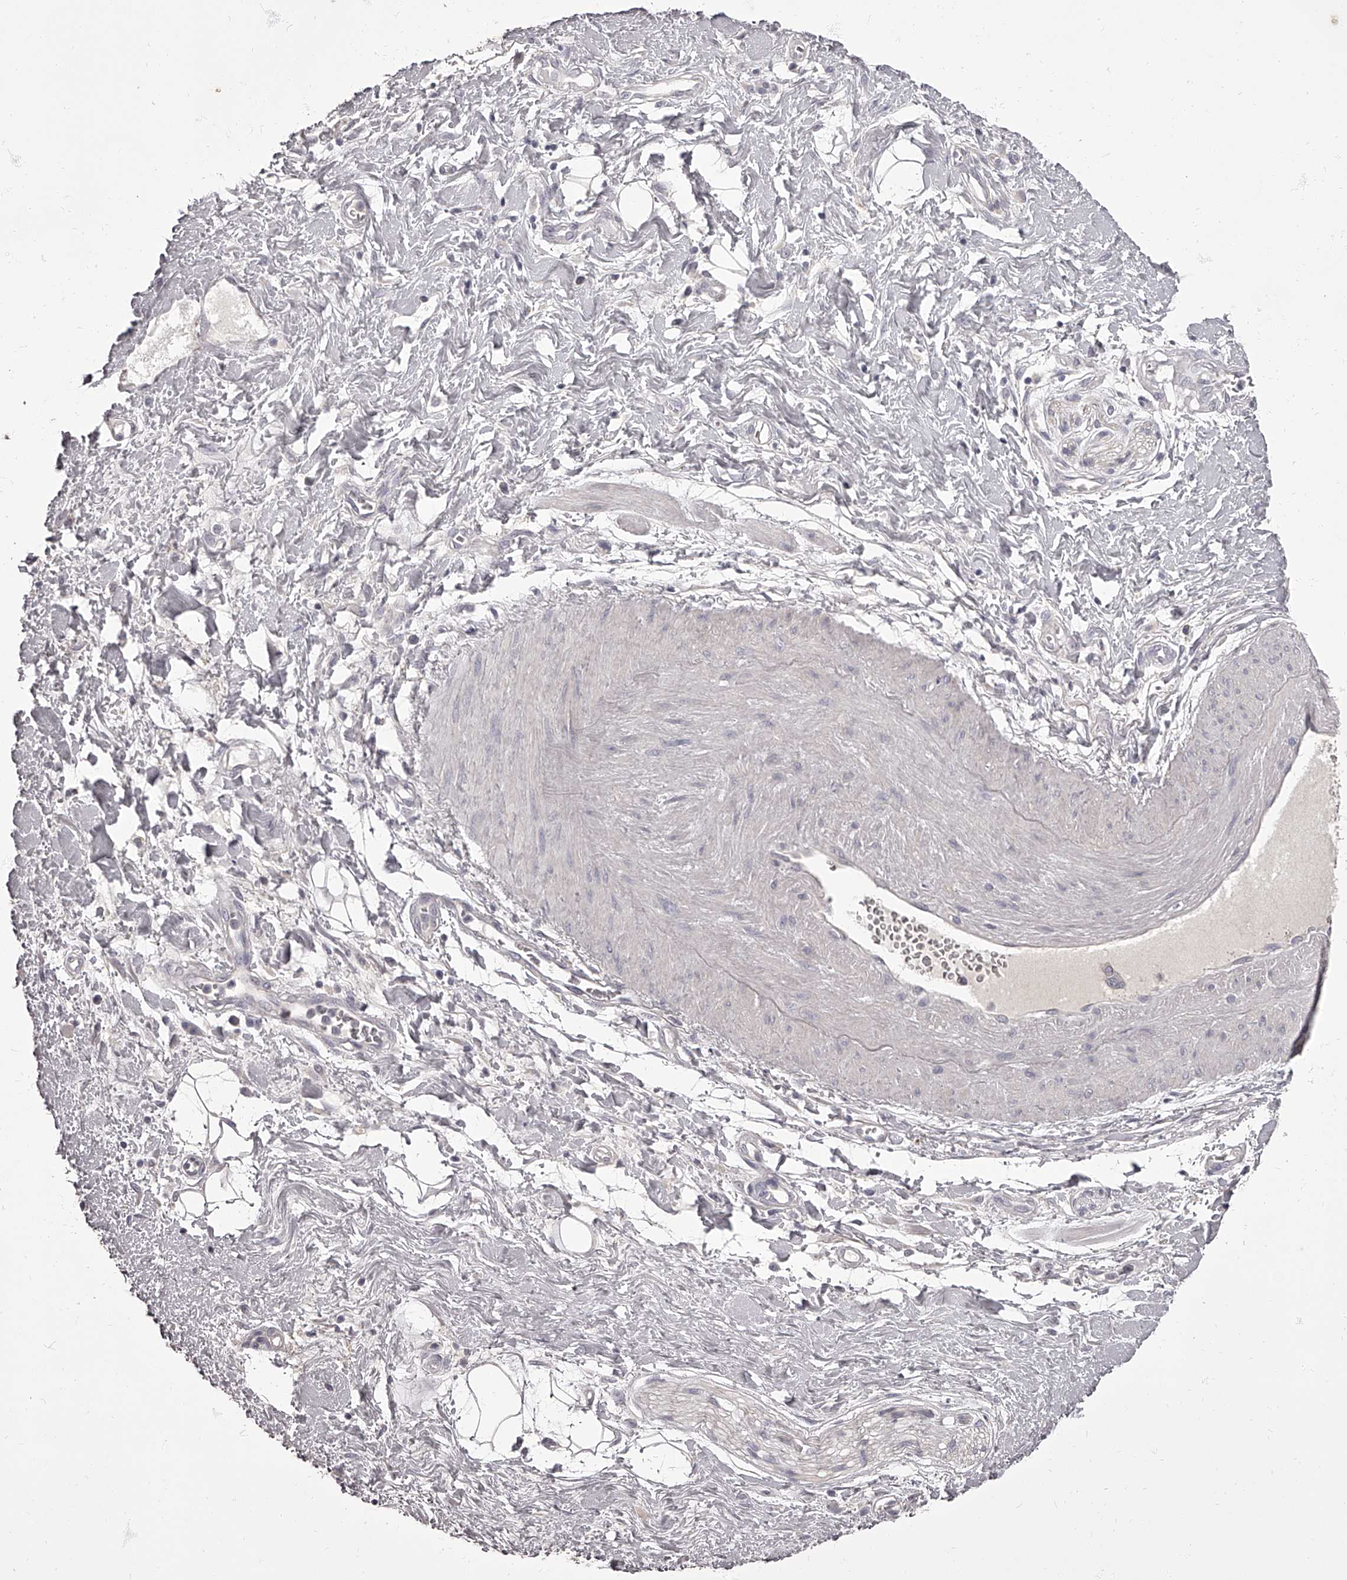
{"staining": {"intensity": "negative", "quantity": "none", "location": "none"}, "tissue": "adipose tissue", "cell_type": "Adipocytes", "image_type": "normal", "snomed": [{"axis": "morphology", "description": "Normal tissue, NOS"}, {"axis": "morphology", "description": "Adenocarcinoma, NOS"}, {"axis": "topography", "description": "Pancreas"}, {"axis": "topography", "description": "Peripheral nerve tissue"}], "caption": "Adipocytes show no significant expression in benign adipose tissue.", "gene": "APEH", "patient": {"sex": "male", "age": 59}}